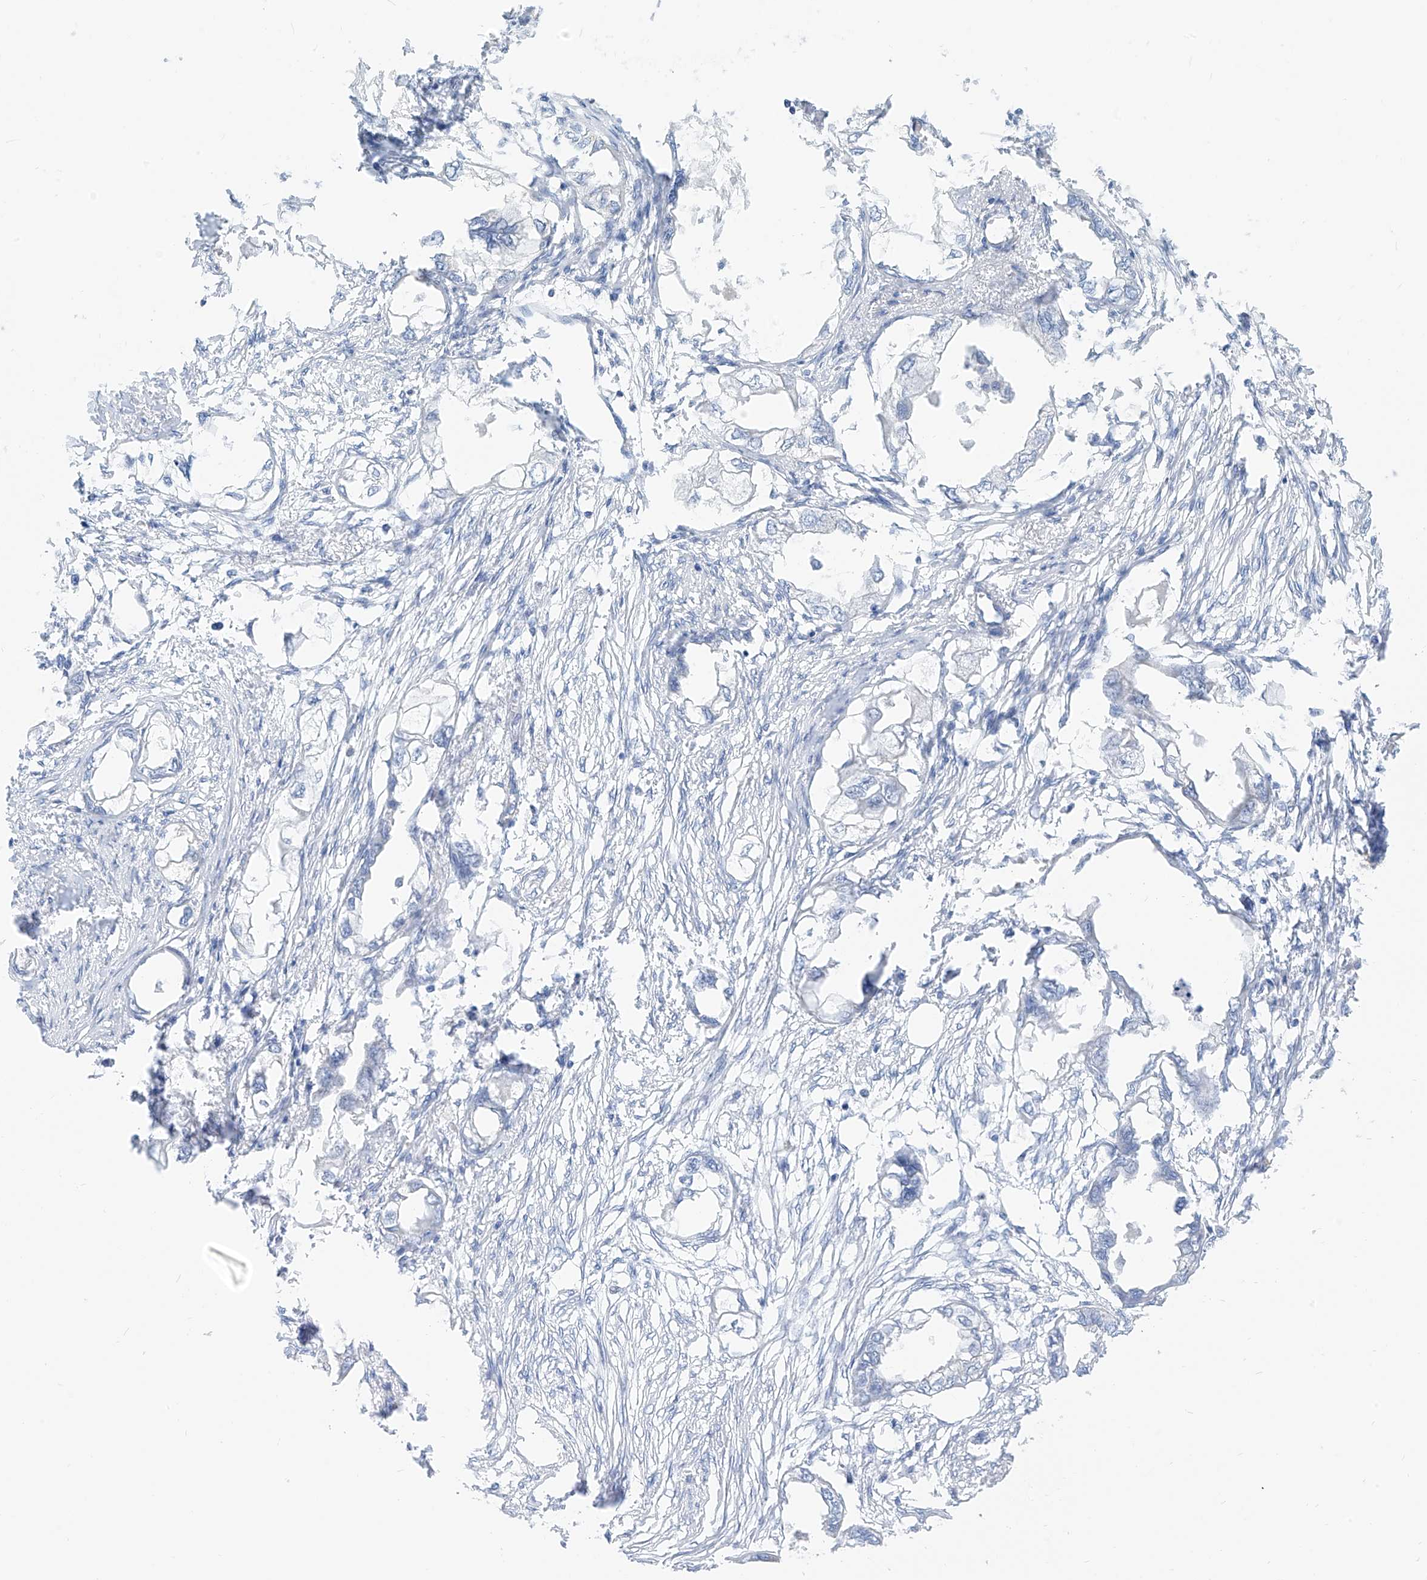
{"staining": {"intensity": "negative", "quantity": "none", "location": "none"}, "tissue": "endometrial cancer", "cell_type": "Tumor cells", "image_type": "cancer", "snomed": [{"axis": "morphology", "description": "Adenocarcinoma, NOS"}, {"axis": "morphology", "description": "Adenocarcinoma, metastatic, NOS"}, {"axis": "topography", "description": "Adipose tissue"}, {"axis": "topography", "description": "Endometrium"}], "caption": "This is a micrograph of IHC staining of endometrial metastatic adenocarcinoma, which shows no expression in tumor cells.", "gene": "RCN2", "patient": {"sex": "female", "age": 67}}